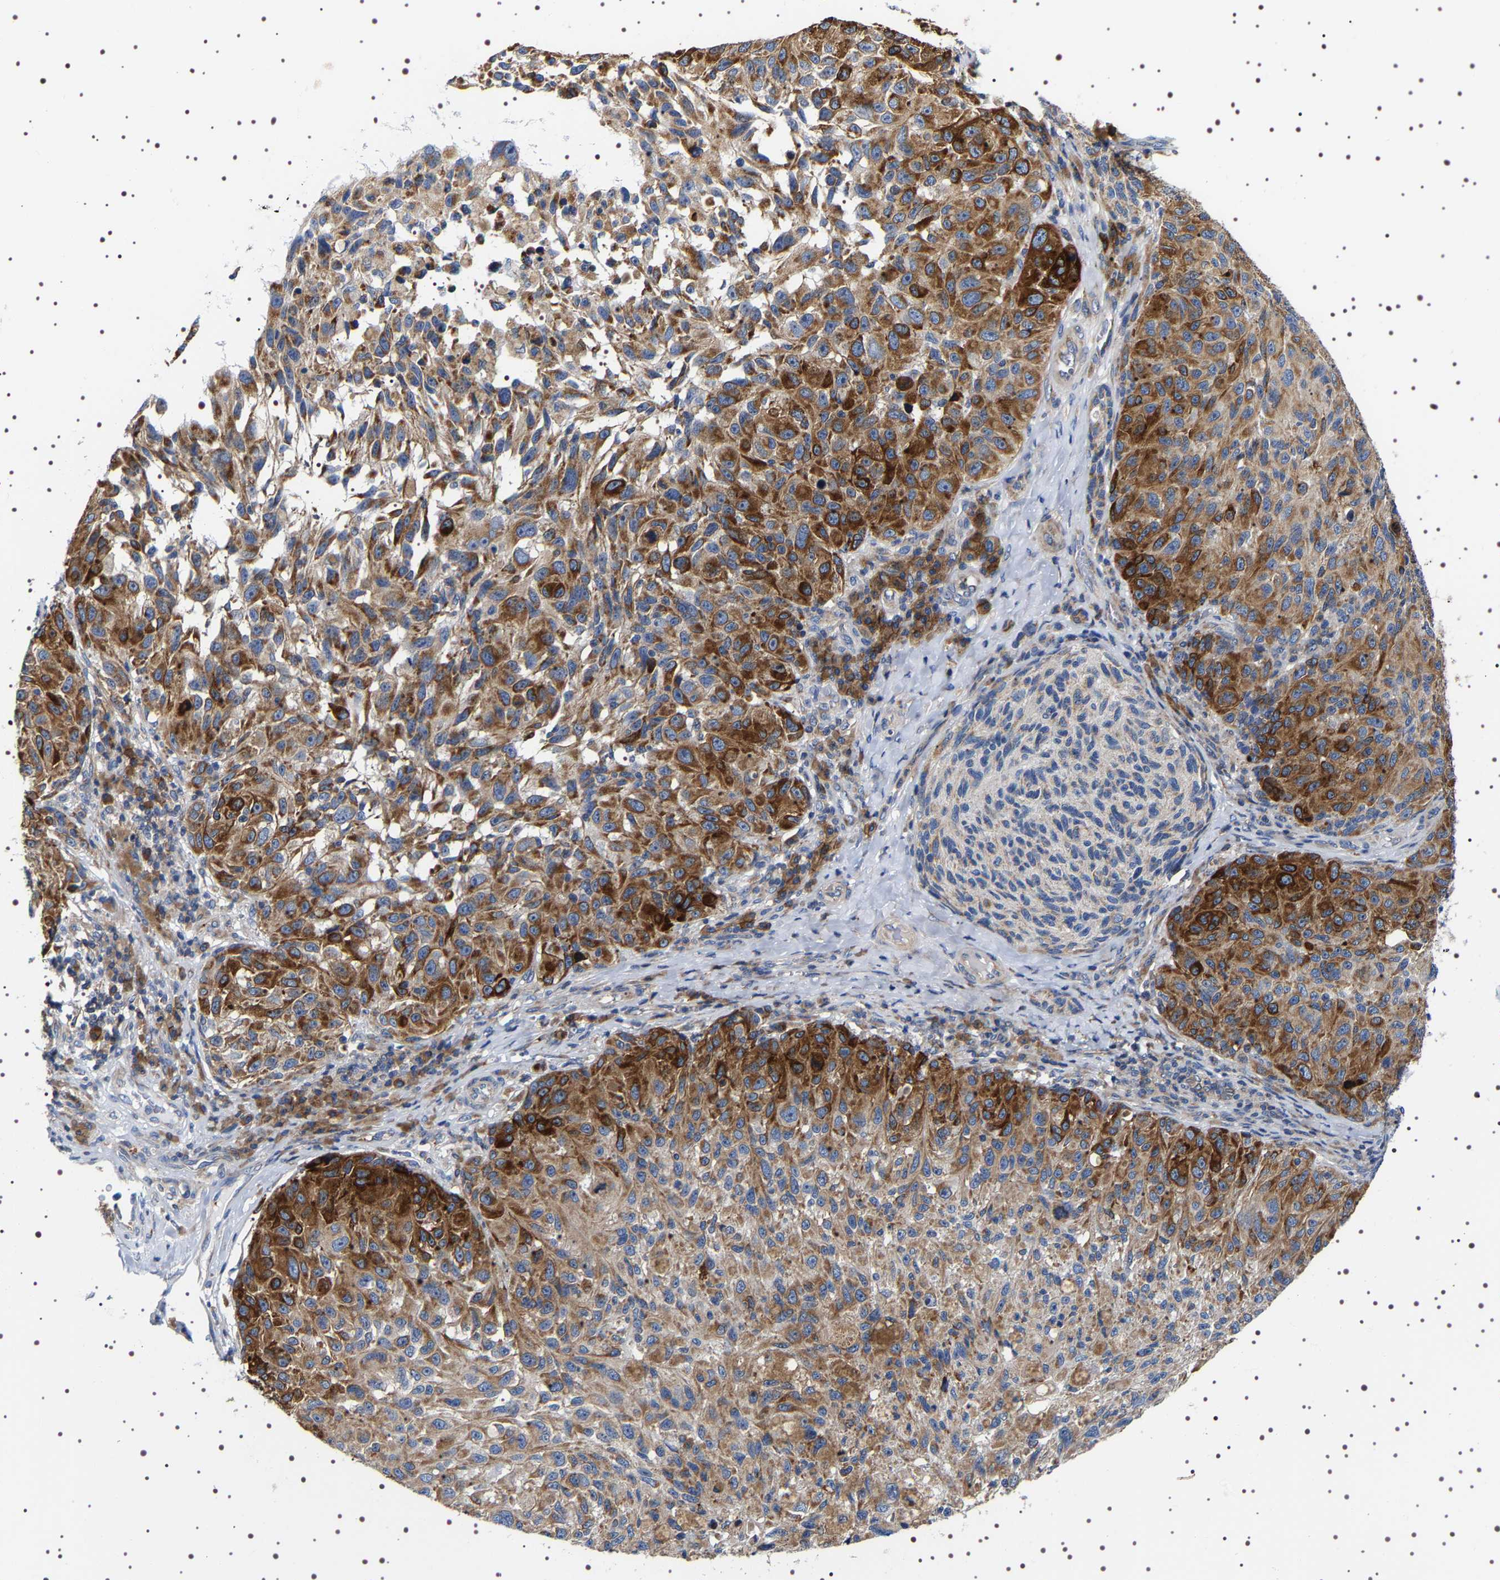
{"staining": {"intensity": "strong", "quantity": ">75%", "location": "cytoplasmic/membranous"}, "tissue": "melanoma", "cell_type": "Tumor cells", "image_type": "cancer", "snomed": [{"axis": "morphology", "description": "Malignant melanoma, NOS"}, {"axis": "topography", "description": "Skin"}], "caption": "DAB (3,3'-diaminobenzidine) immunohistochemical staining of human malignant melanoma reveals strong cytoplasmic/membranous protein expression in approximately >75% of tumor cells. (brown staining indicates protein expression, while blue staining denotes nuclei).", "gene": "SQLE", "patient": {"sex": "female", "age": 73}}